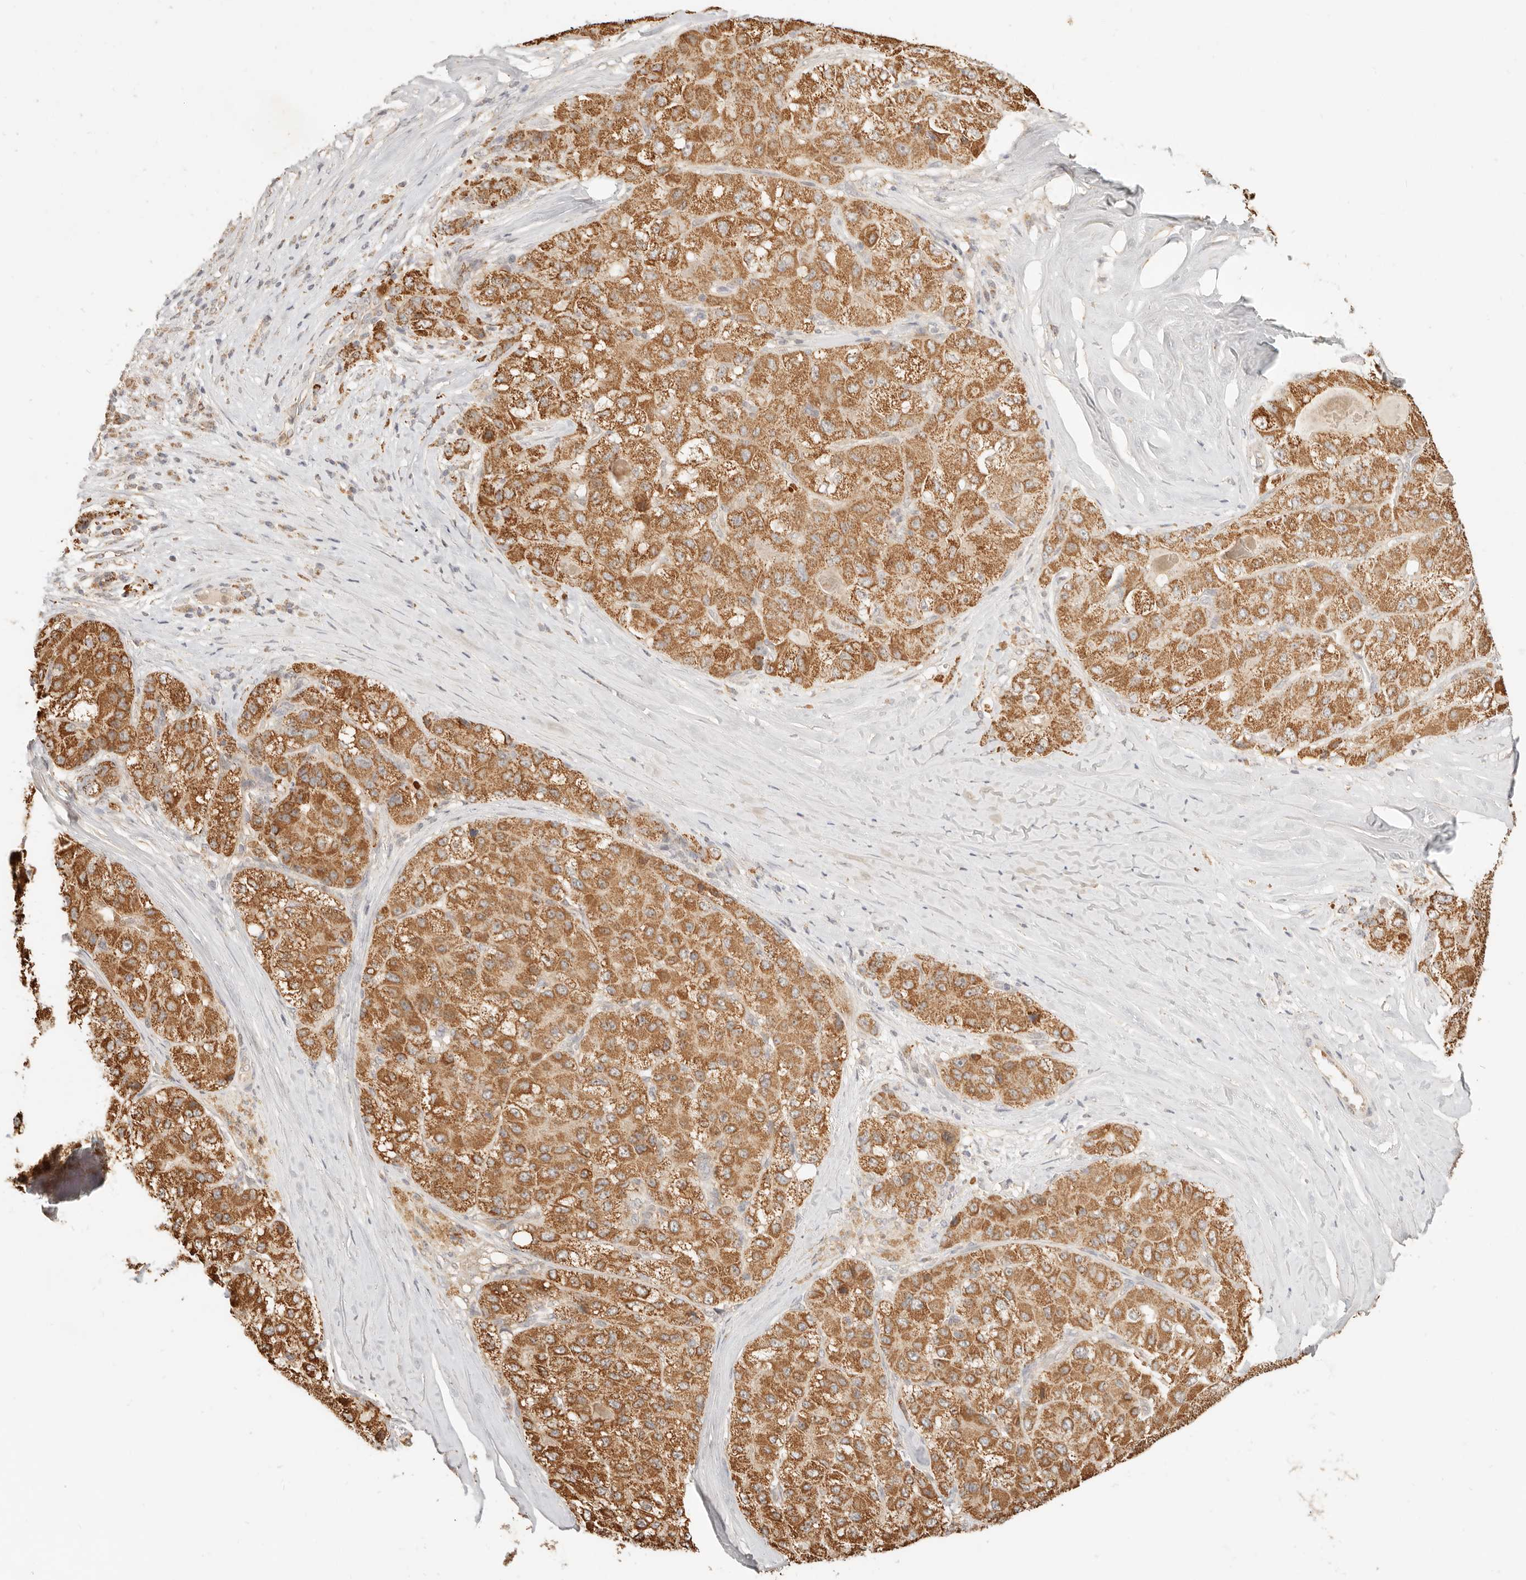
{"staining": {"intensity": "moderate", "quantity": ">75%", "location": "cytoplasmic/membranous"}, "tissue": "liver cancer", "cell_type": "Tumor cells", "image_type": "cancer", "snomed": [{"axis": "morphology", "description": "Carcinoma, Hepatocellular, NOS"}, {"axis": "topography", "description": "Liver"}], "caption": "High-magnification brightfield microscopy of liver cancer (hepatocellular carcinoma) stained with DAB (3,3'-diaminobenzidine) (brown) and counterstained with hematoxylin (blue). tumor cells exhibit moderate cytoplasmic/membranous positivity is identified in about>75% of cells. (DAB IHC with brightfield microscopy, high magnification).", "gene": "CPLANE2", "patient": {"sex": "male", "age": 80}}